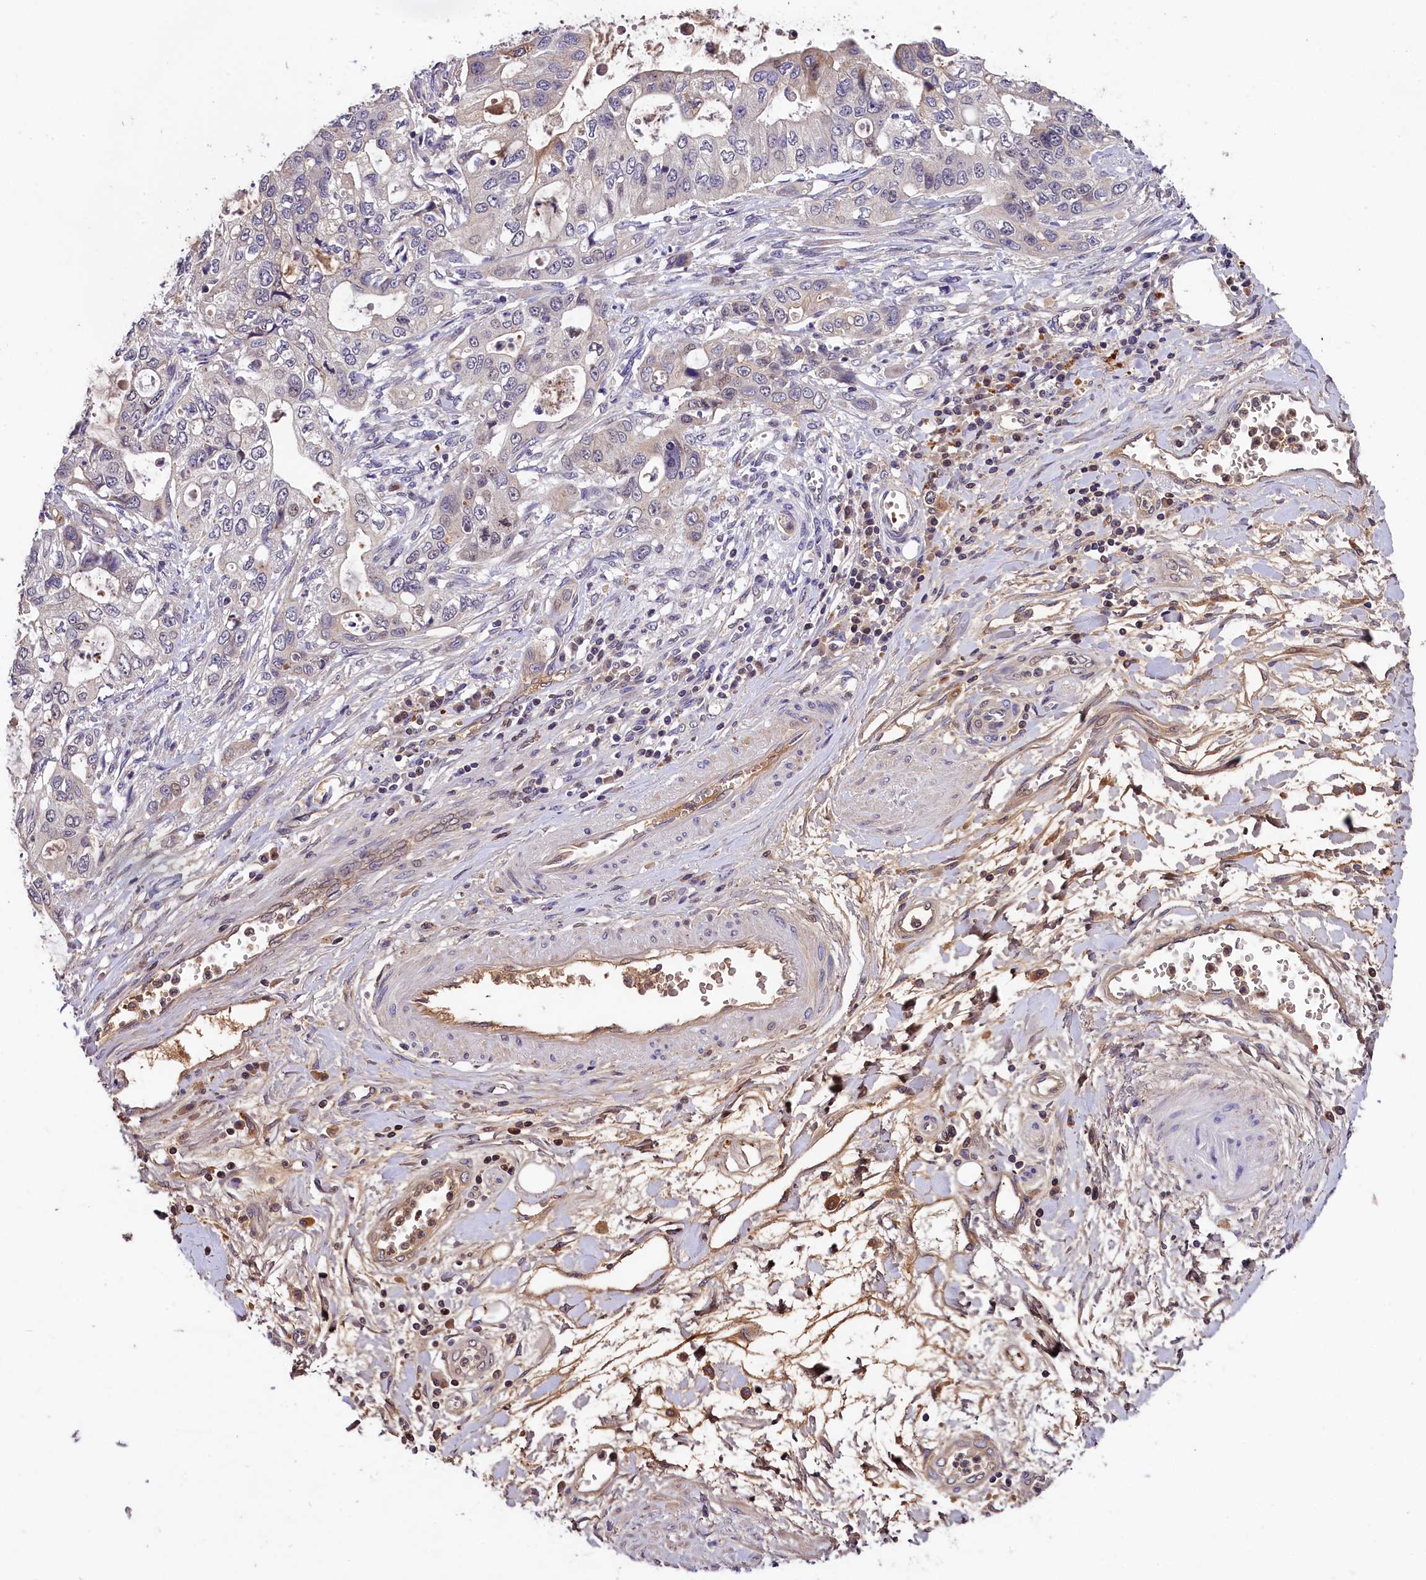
{"staining": {"intensity": "negative", "quantity": "none", "location": "none"}, "tissue": "stomach cancer", "cell_type": "Tumor cells", "image_type": "cancer", "snomed": [{"axis": "morphology", "description": "Adenocarcinoma, NOS"}, {"axis": "topography", "description": "Stomach, upper"}], "caption": "Immunohistochemical staining of stomach adenocarcinoma exhibits no significant staining in tumor cells.", "gene": "PHAF1", "patient": {"sex": "female", "age": 52}}